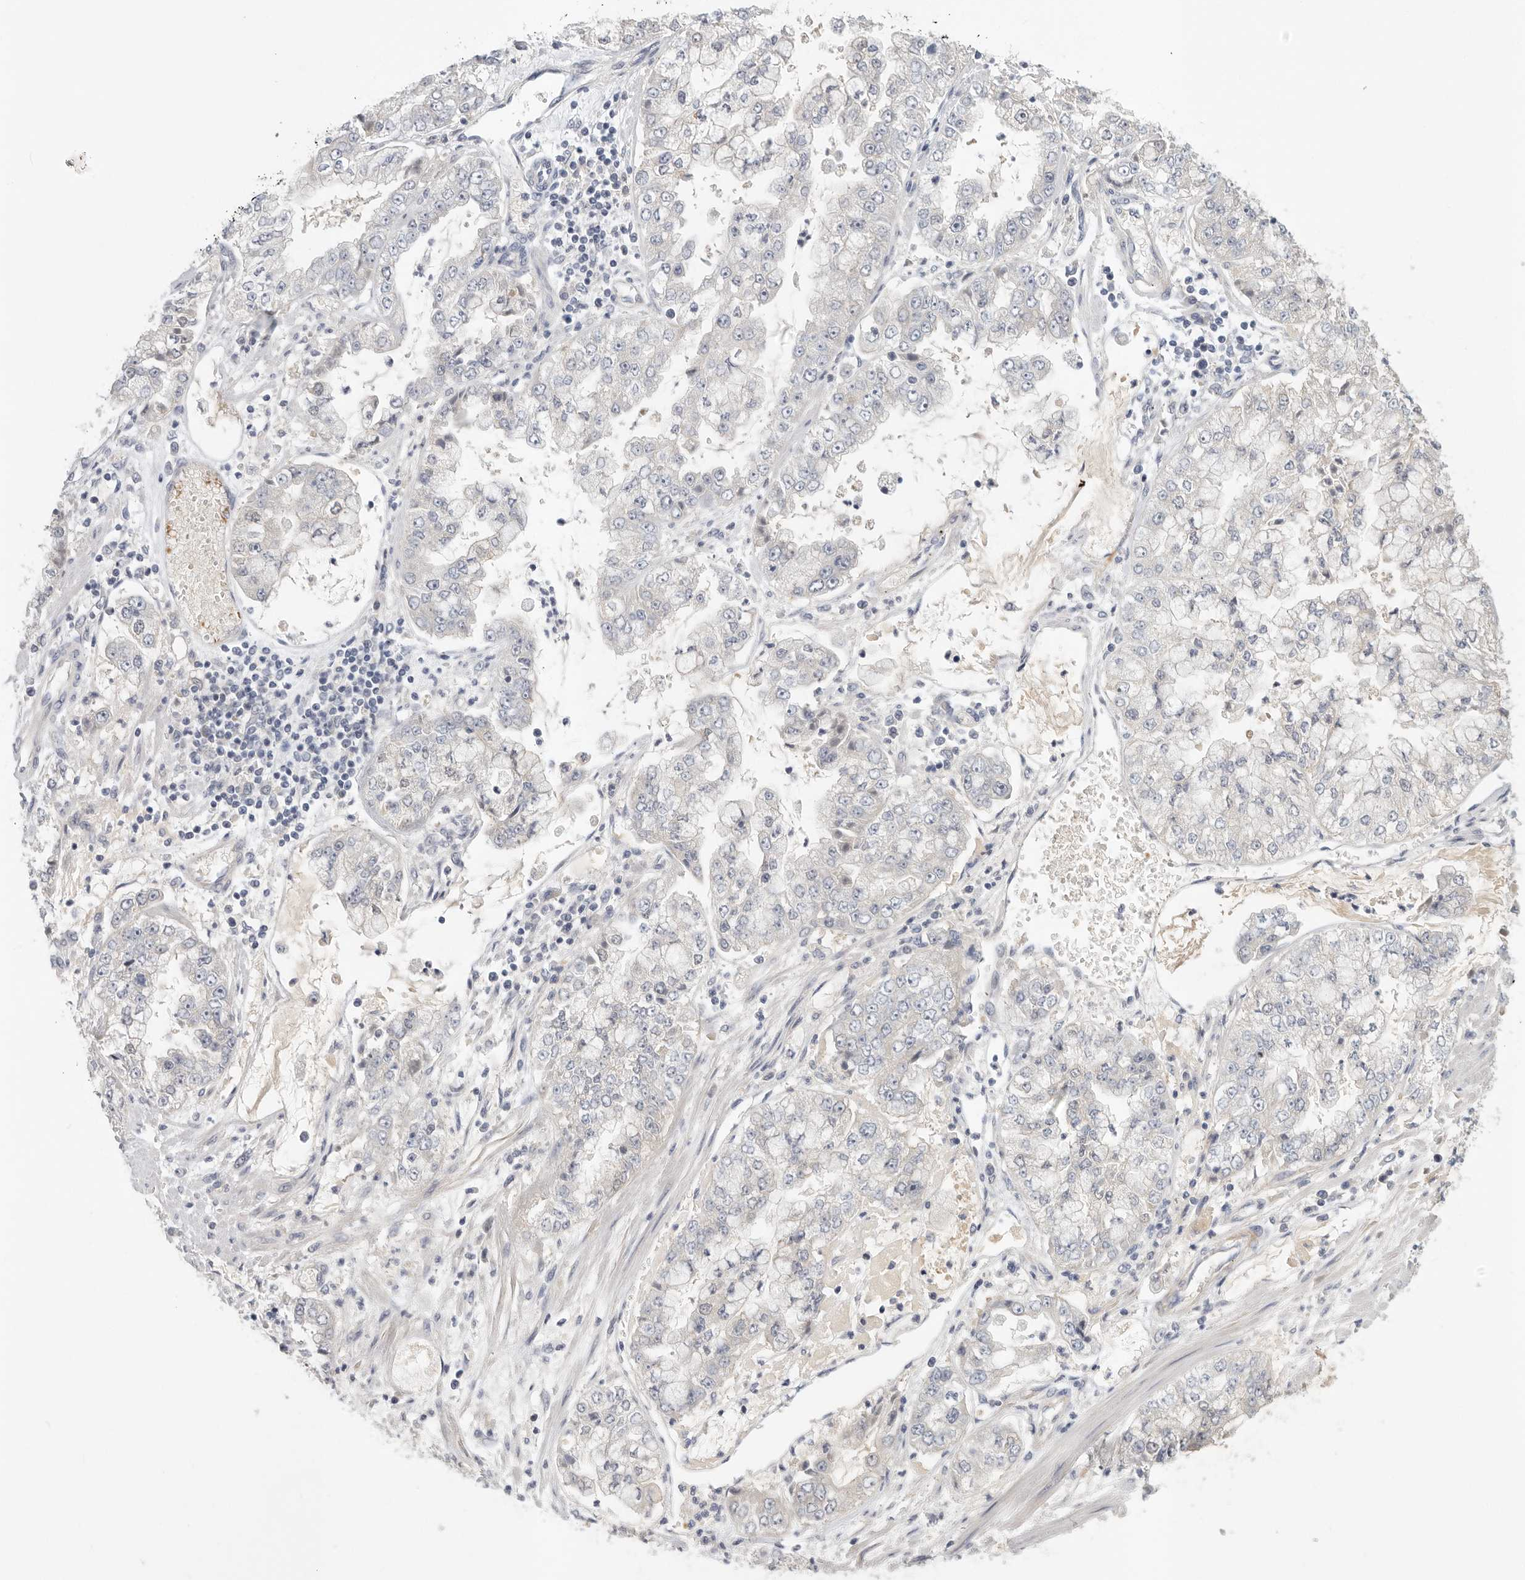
{"staining": {"intensity": "negative", "quantity": "none", "location": "none"}, "tissue": "stomach cancer", "cell_type": "Tumor cells", "image_type": "cancer", "snomed": [{"axis": "morphology", "description": "Adenocarcinoma, NOS"}, {"axis": "topography", "description": "Stomach"}], "caption": "A high-resolution photomicrograph shows immunohistochemistry staining of adenocarcinoma (stomach), which exhibits no significant positivity in tumor cells.", "gene": "CFAP298", "patient": {"sex": "male", "age": 76}}